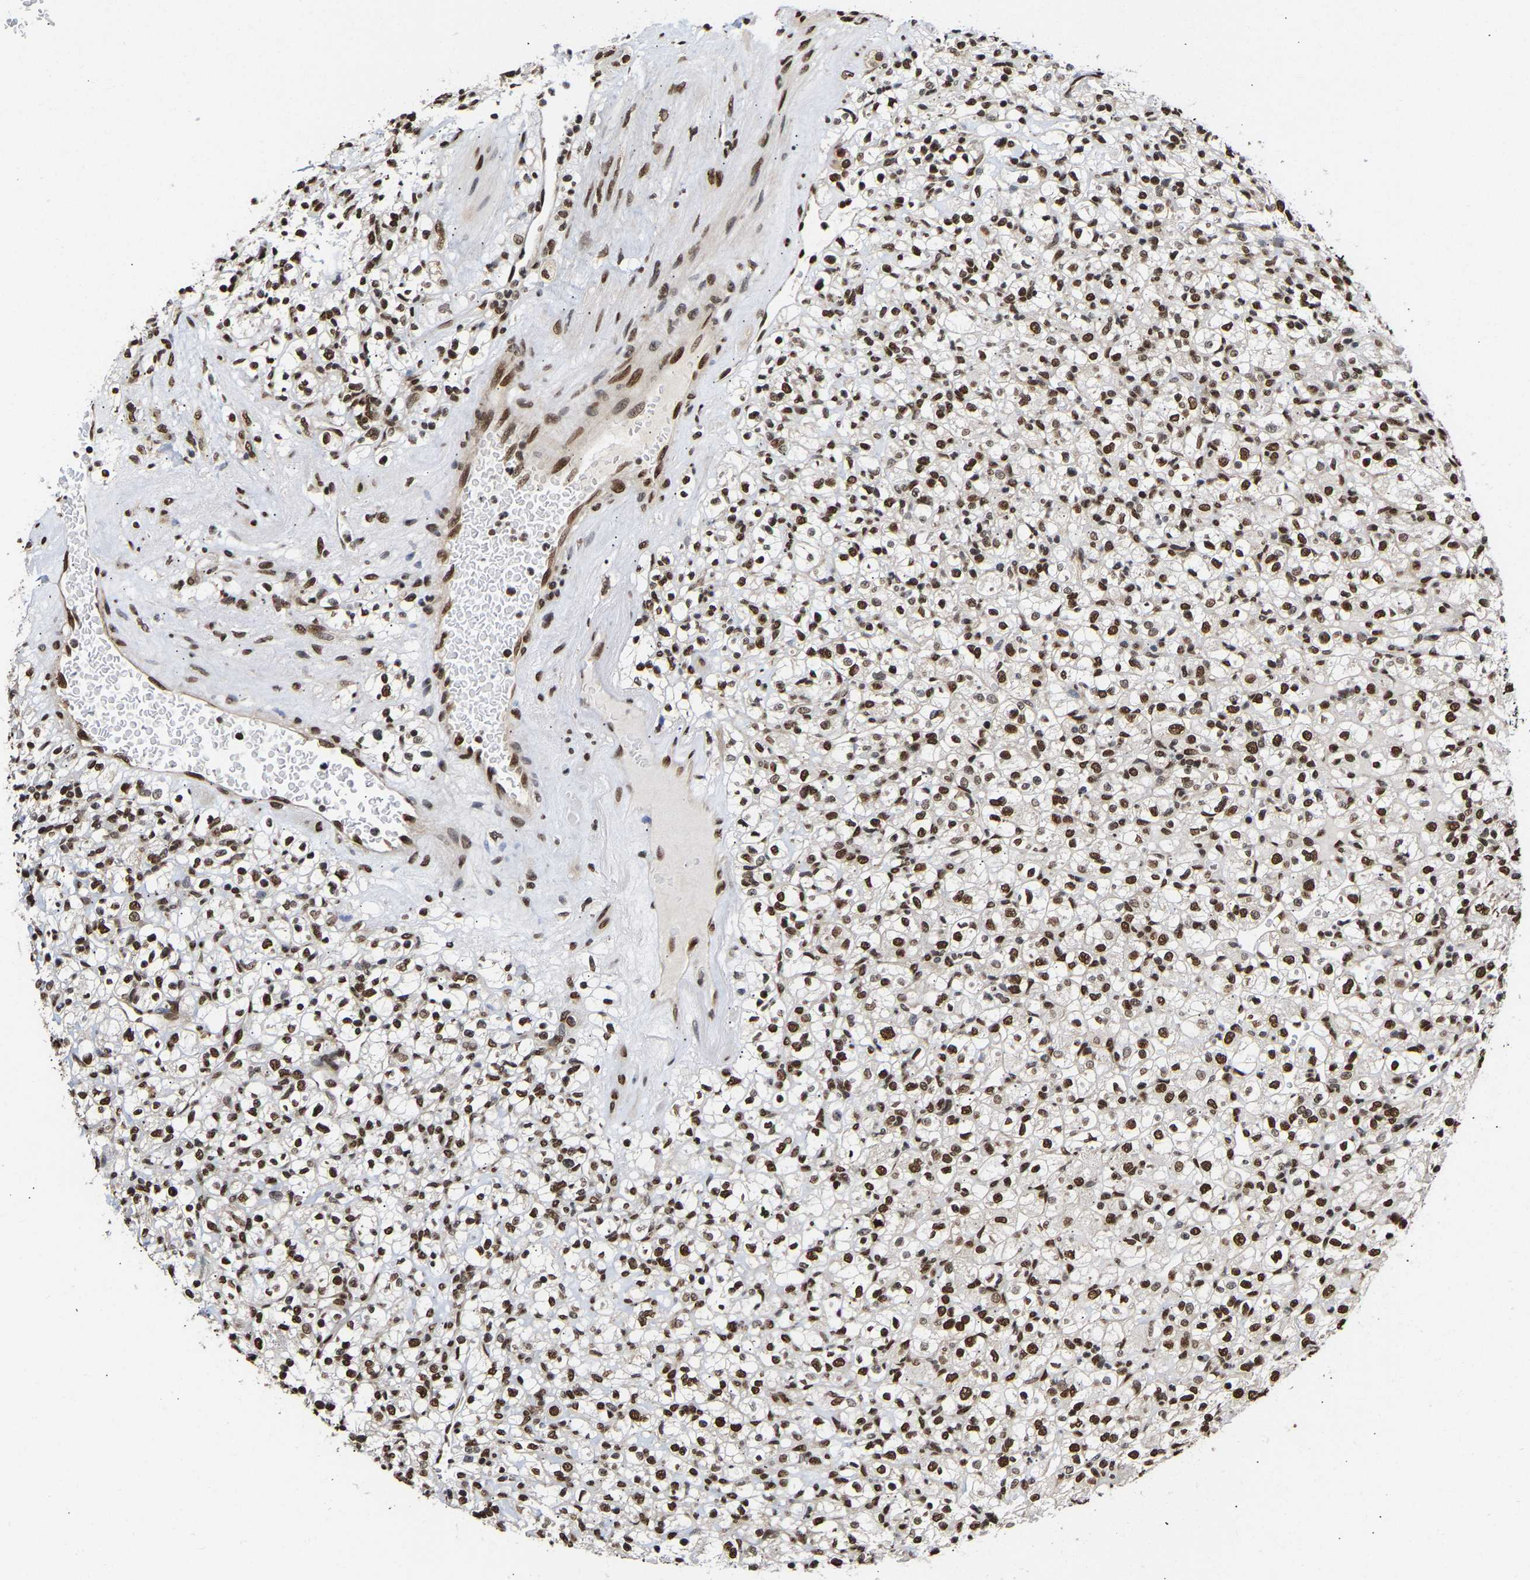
{"staining": {"intensity": "strong", "quantity": ">75%", "location": "nuclear"}, "tissue": "renal cancer", "cell_type": "Tumor cells", "image_type": "cancer", "snomed": [{"axis": "morphology", "description": "Normal tissue, NOS"}, {"axis": "morphology", "description": "Adenocarcinoma, NOS"}, {"axis": "topography", "description": "Kidney"}], "caption": "Renal cancer was stained to show a protein in brown. There is high levels of strong nuclear positivity in about >75% of tumor cells.", "gene": "PSIP1", "patient": {"sex": "female", "age": 72}}